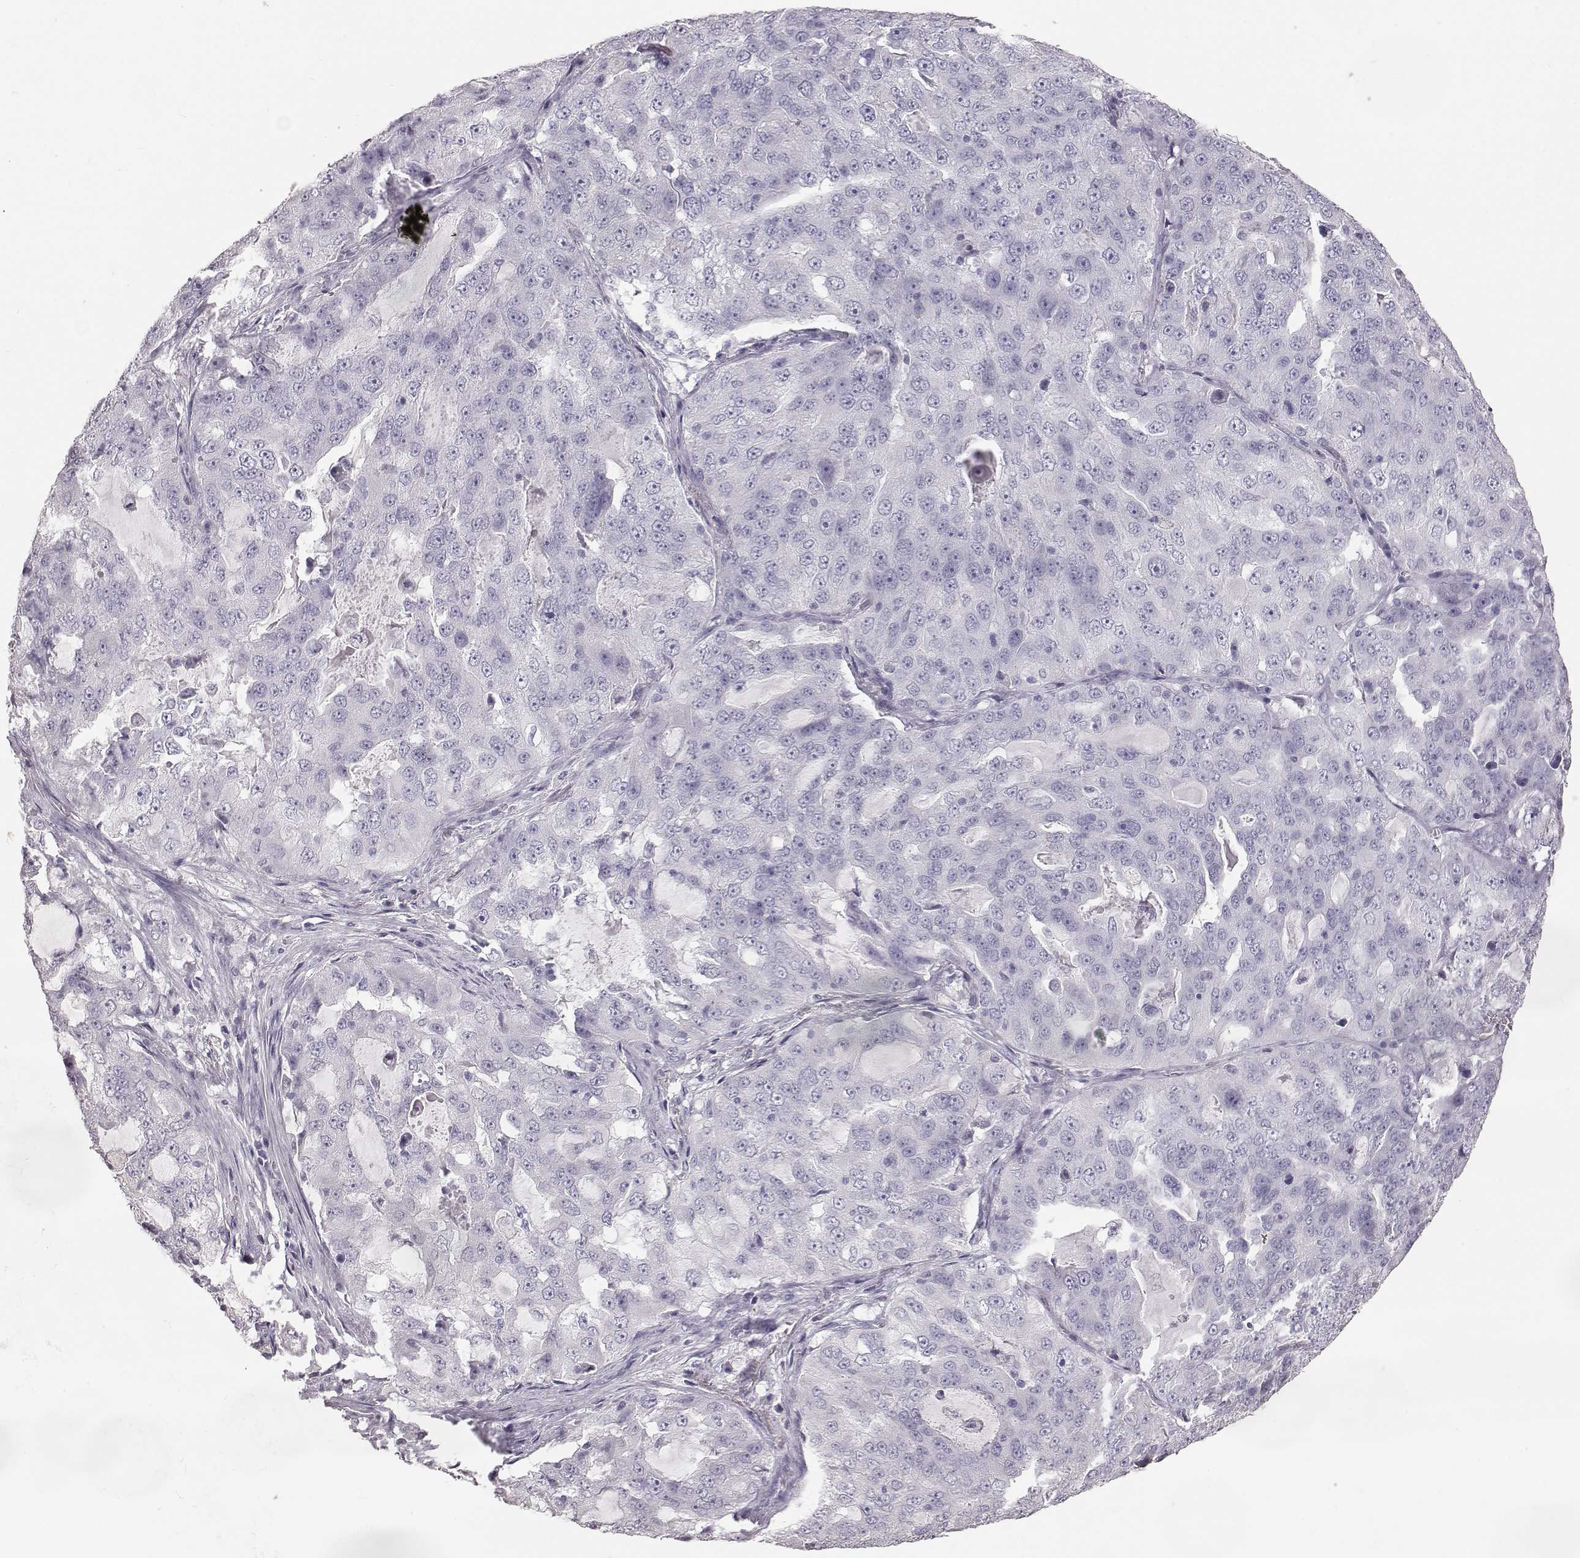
{"staining": {"intensity": "negative", "quantity": "none", "location": "none"}, "tissue": "lung cancer", "cell_type": "Tumor cells", "image_type": "cancer", "snomed": [{"axis": "morphology", "description": "Adenocarcinoma, NOS"}, {"axis": "topography", "description": "Lung"}], "caption": "This is a histopathology image of immunohistochemistry (IHC) staining of lung cancer, which shows no positivity in tumor cells. (Immunohistochemistry (ihc), brightfield microscopy, high magnification).", "gene": "KRT33A", "patient": {"sex": "female", "age": 61}}